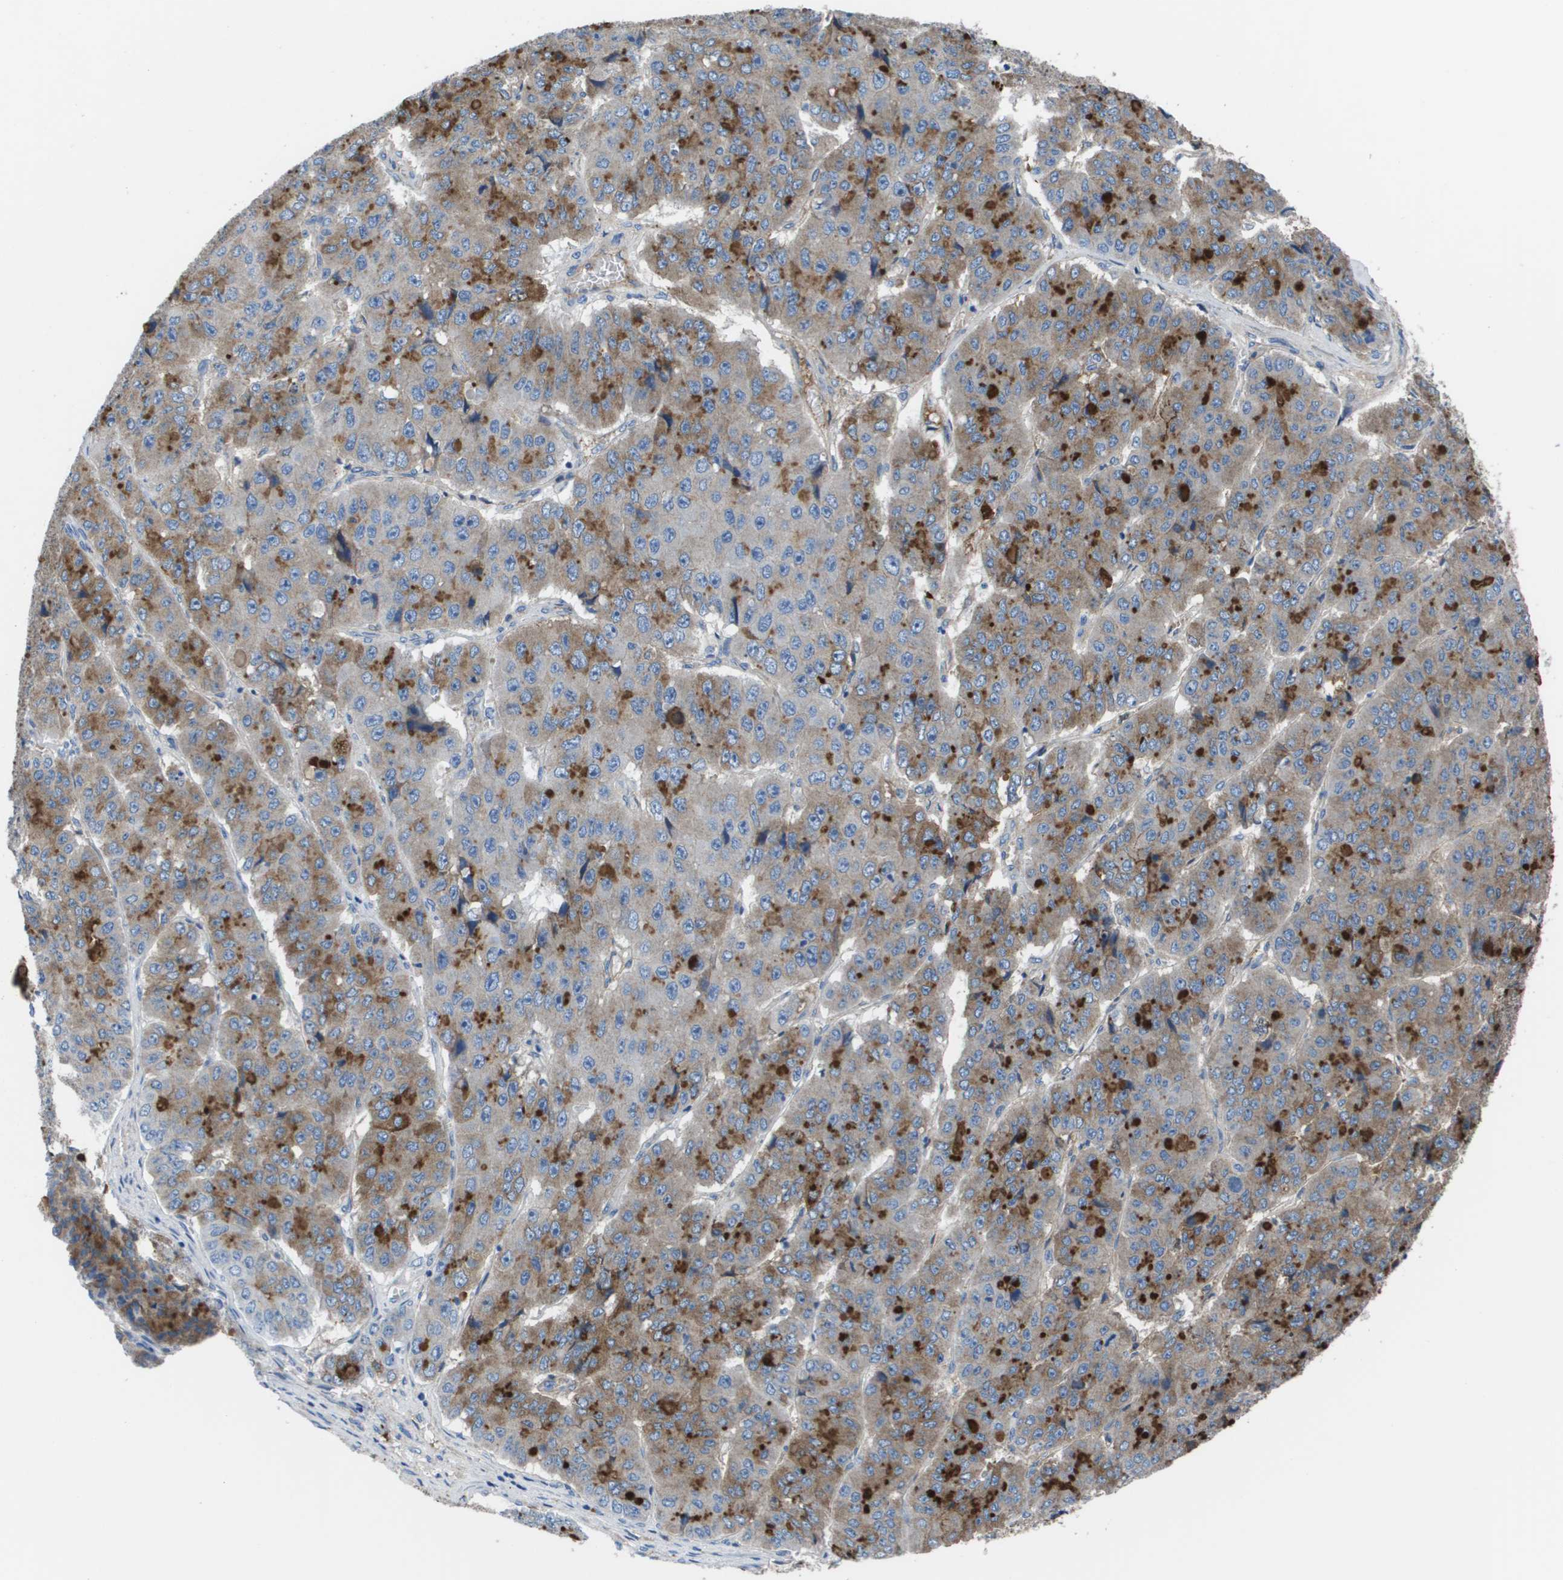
{"staining": {"intensity": "strong", "quantity": "<25%", "location": "cytoplasmic/membranous"}, "tissue": "pancreatic cancer", "cell_type": "Tumor cells", "image_type": "cancer", "snomed": [{"axis": "morphology", "description": "Adenocarcinoma, NOS"}, {"axis": "topography", "description": "Pancreas"}], "caption": "IHC histopathology image of neoplastic tissue: human pancreatic adenocarcinoma stained using immunohistochemistry shows medium levels of strong protein expression localized specifically in the cytoplasmic/membranous of tumor cells, appearing as a cytoplasmic/membranous brown color.", "gene": "VTN", "patient": {"sex": "male", "age": 50}}